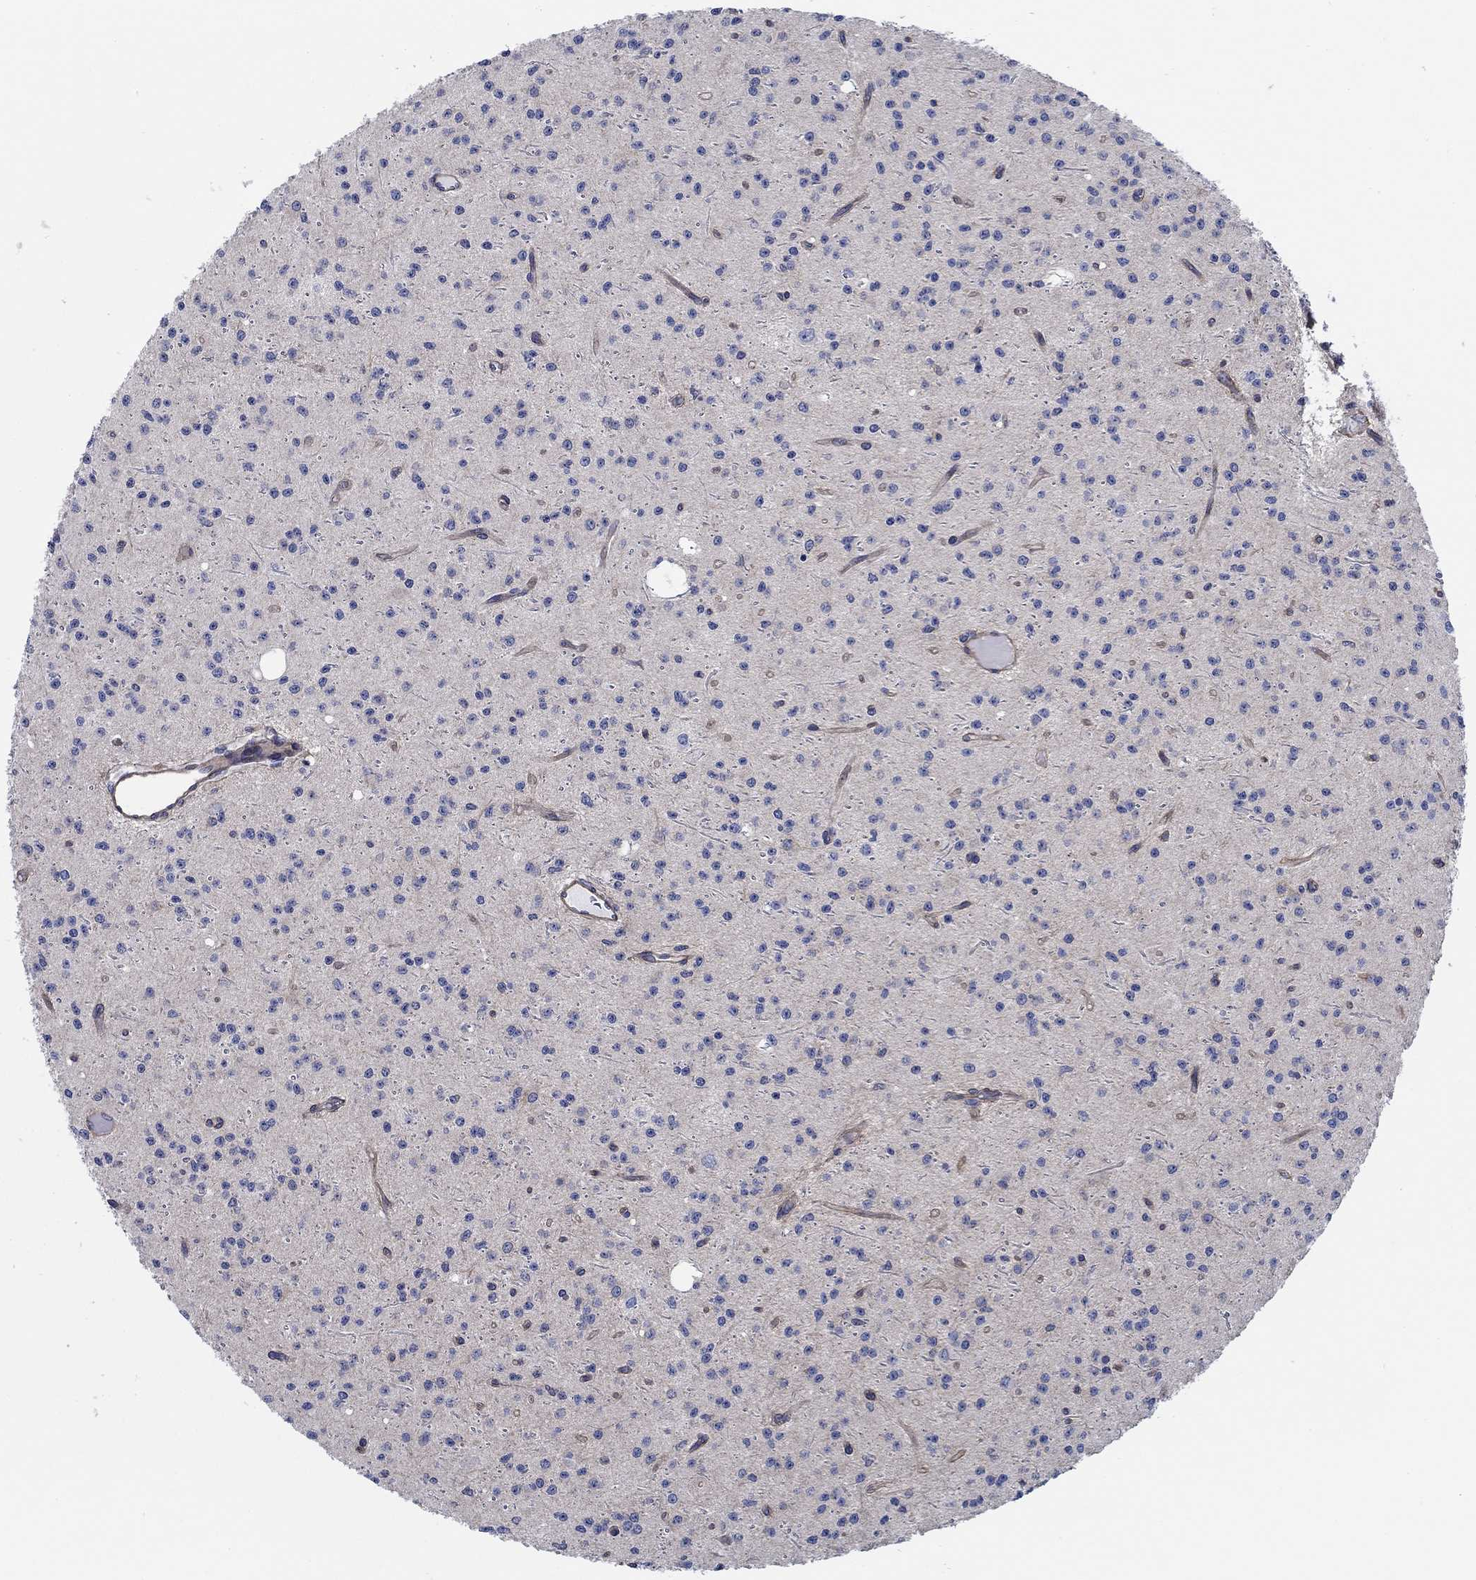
{"staining": {"intensity": "negative", "quantity": "none", "location": "none"}, "tissue": "glioma", "cell_type": "Tumor cells", "image_type": "cancer", "snomed": [{"axis": "morphology", "description": "Glioma, malignant, Low grade"}, {"axis": "topography", "description": "Brain"}], "caption": "IHC image of neoplastic tissue: human glioma stained with DAB (3,3'-diaminobenzidine) shows no significant protein expression in tumor cells.", "gene": "FMN1", "patient": {"sex": "male", "age": 27}}